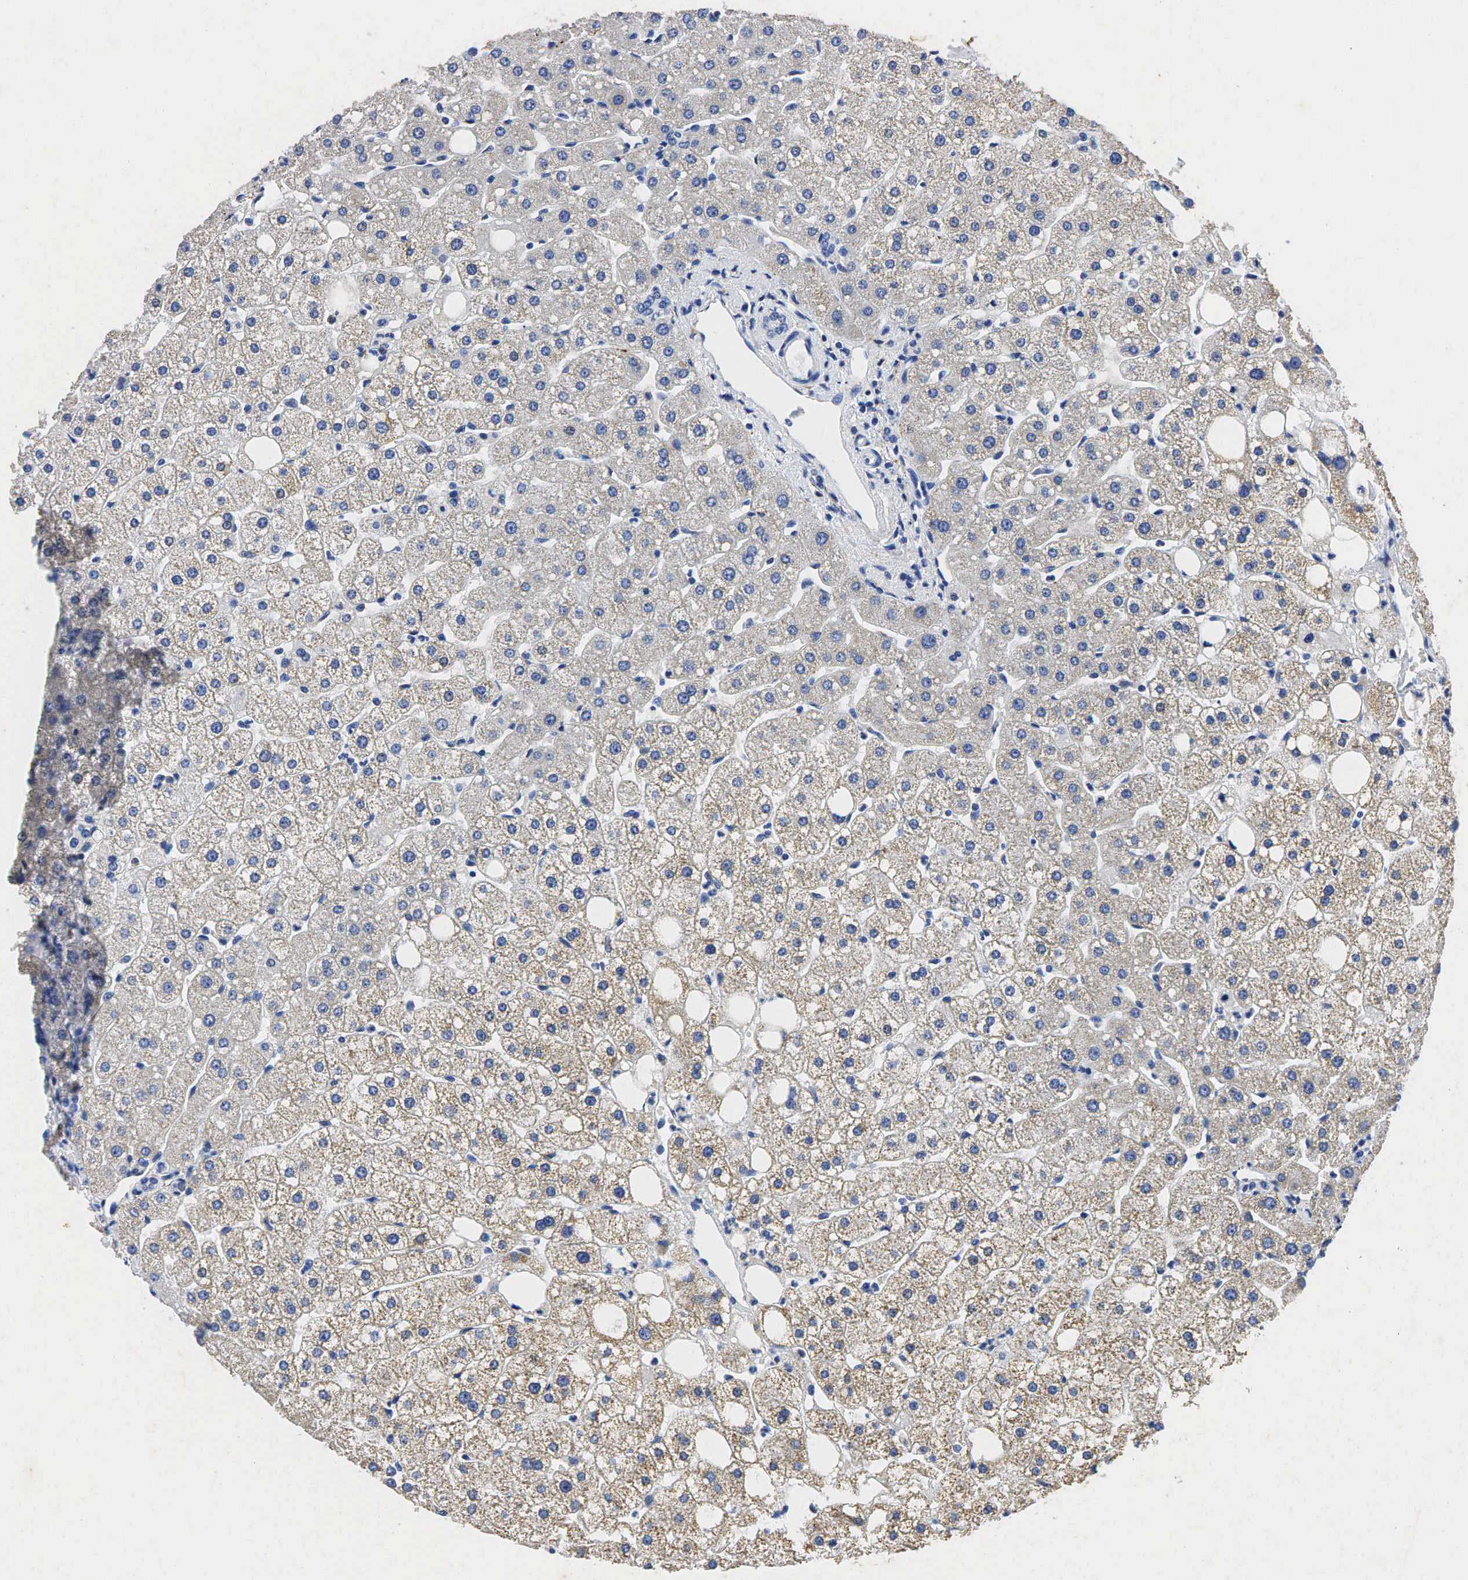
{"staining": {"intensity": "negative", "quantity": "none", "location": "none"}, "tissue": "liver", "cell_type": "Cholangiocytes", "image_type": "normal", "snomed": [{"axis": "morphology", "description": "Normal tissue, NOS"}, {"axis": "topography", "description": "Liver"}], "caption": "Immunohistochemical staining of unremarkable human liver reveals no significant staining in cholangiocytes.", "gene": "SYP", "patient": {"sex": "male", "age": 35}}